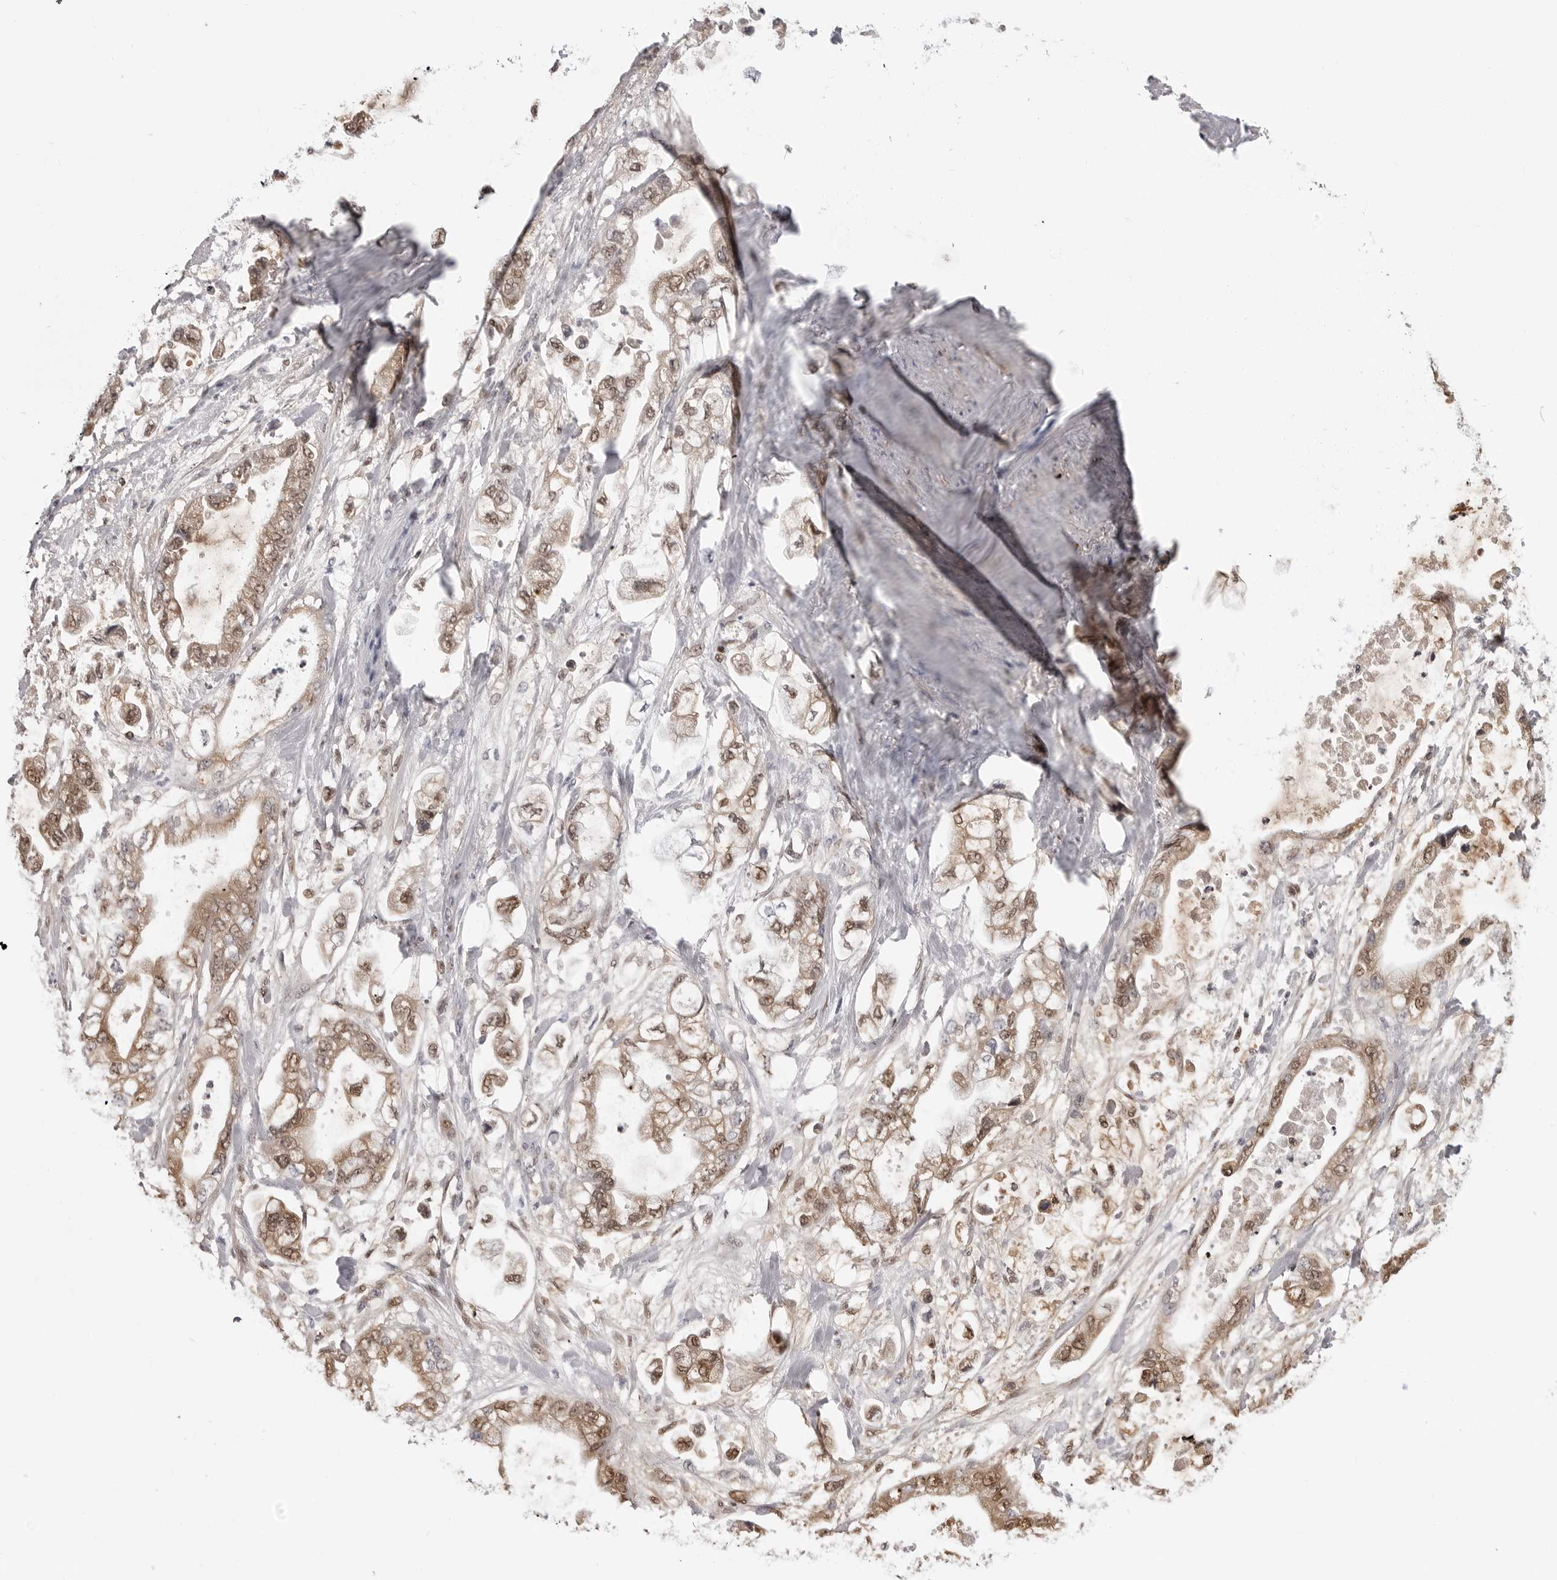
{"staining": {"intensity": "moderate", "quantity": ">75%", "location": "cytoplasmic/membranous,nuclear"}, "tissue": "stomach cancer", "cell_type": "Tumor cells", "image_type": "cancer", "snomed": [{"axis": "morphology", "description": "Normal tissue, NOS"}, {"axis": "morphology", "description": "Adenocarcinoma, NOS"}, {"axis": "topography", "description": "Stomach"}], "caption": "There is medium levels of moderate cytoplasmic/membranous and nuclear positivity in tumor cells of adenocarcinoma (stomach), as demonstrated by immunohistochemical staining (brown color).", "gene": "PGA3", "patient": {"sex": "male", "age": 62}}